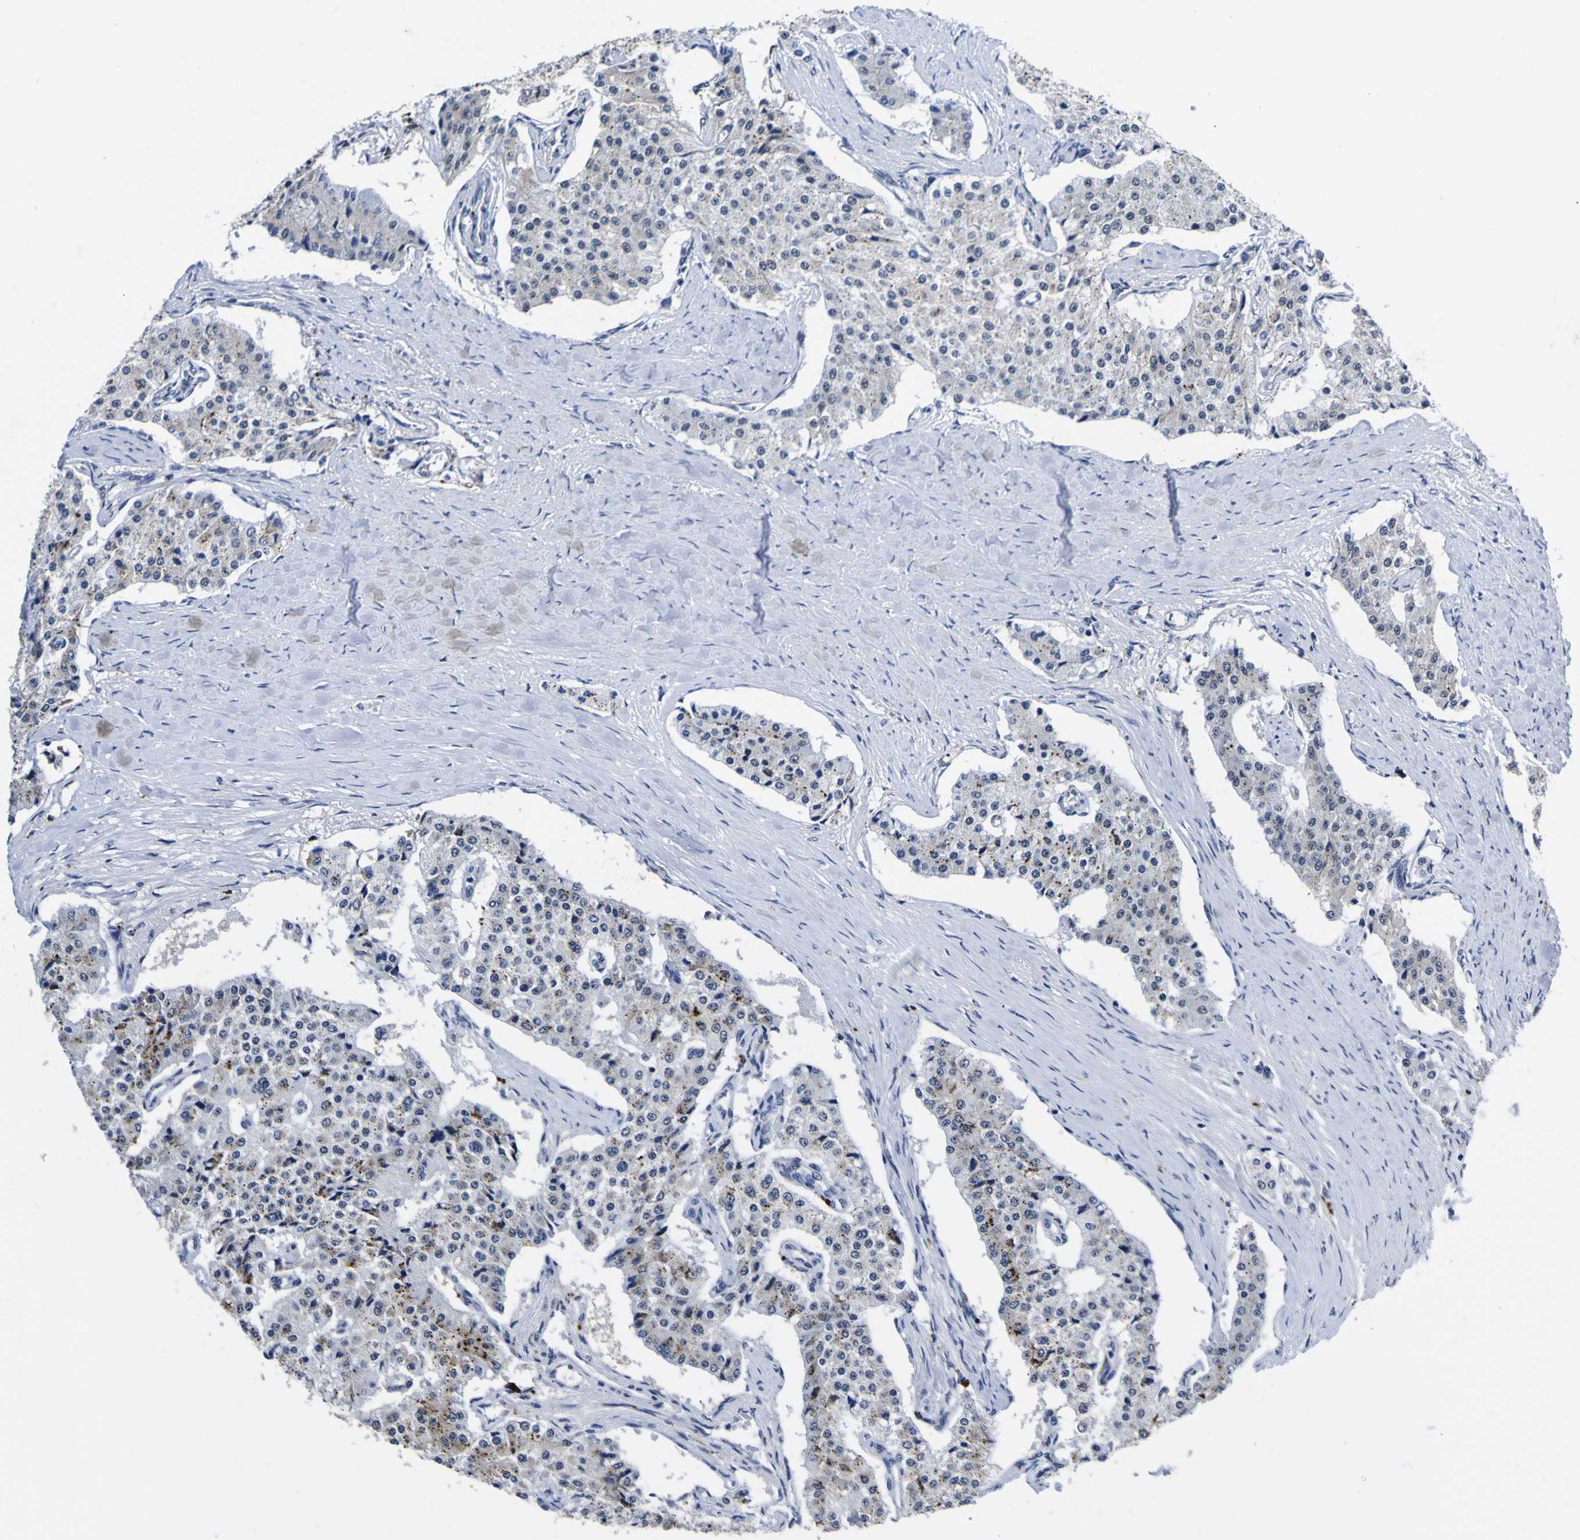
{"staining": {"intensity": "negative", "quantity": "none", "location": "none"}, "tissue": "carcinoid", "cell_type": "Tumor cells", "image_type": "cancer", "snomed": [{"axis": "morphology", "description": "Carcinoid, malignant, NOS"}, {"axis": "topography", "description": "Colon"}], "caption": "IHC of malignant carcinoid demonstrates no expression in tumor cells.", "gene": "IGFLR1", "patient": {"sex": "female", "age": 52}}